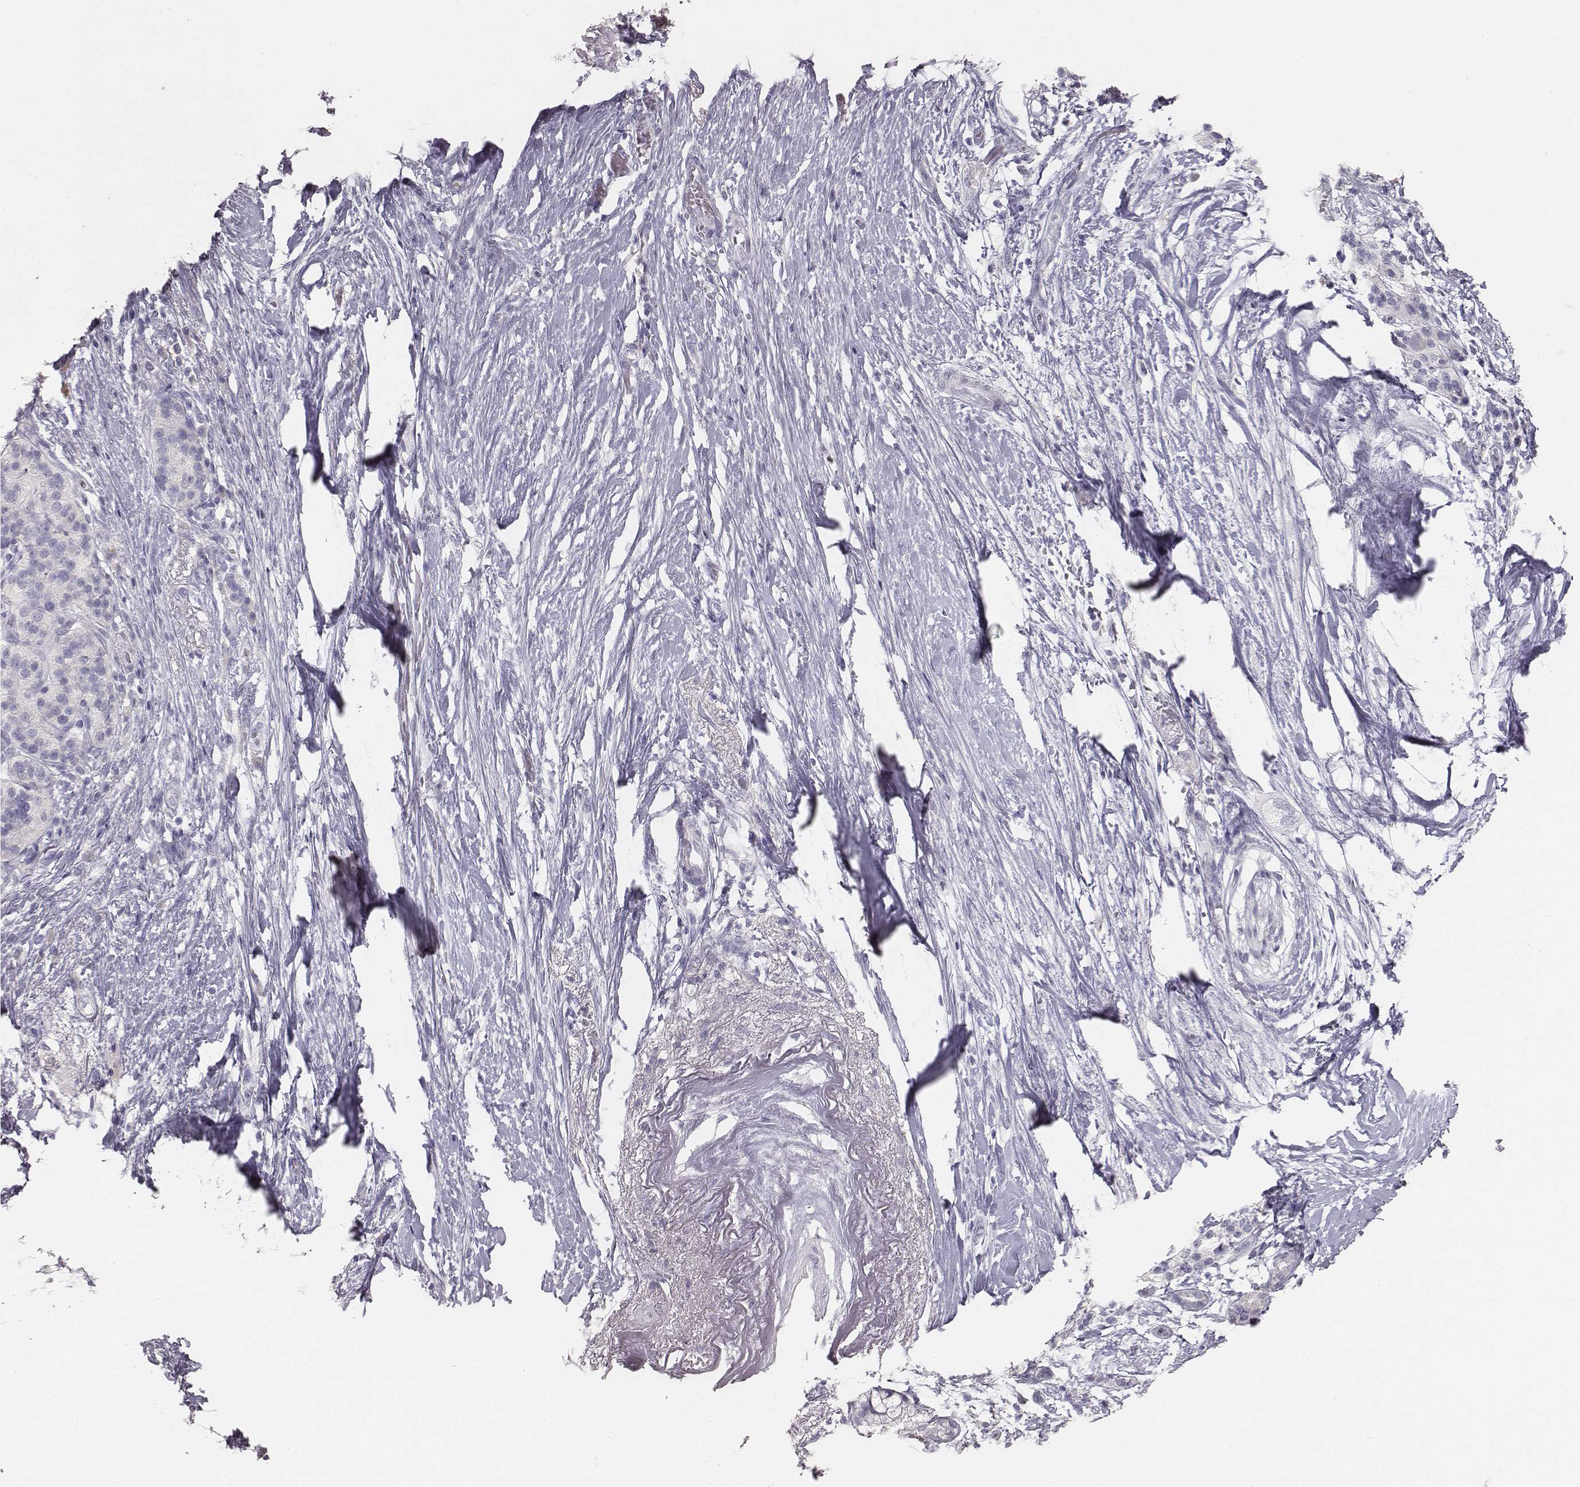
{"staining": {"intensity": "negative", "quantity": "none", "location": "none"}, "tissue": "pancreatic cancer", "cell_type": "Tumor cells", "image_type": "cancer", "snomed": [{"axis": "morphology", "description": "Adenocarcinoma, NOS"}, {"axis": "topography", "description": "Pancreas"}], "caption": "Immunohistochemistry (IHC) of pancreatic cancer (adenocarcinoma) shows no staining in tumor cells. The staining is performed using DAB brown chromogen with nuclei counter-stained in using hematoxylin.", "gene": "MYH6", "patient": {"sex": "female", "age": 72}}